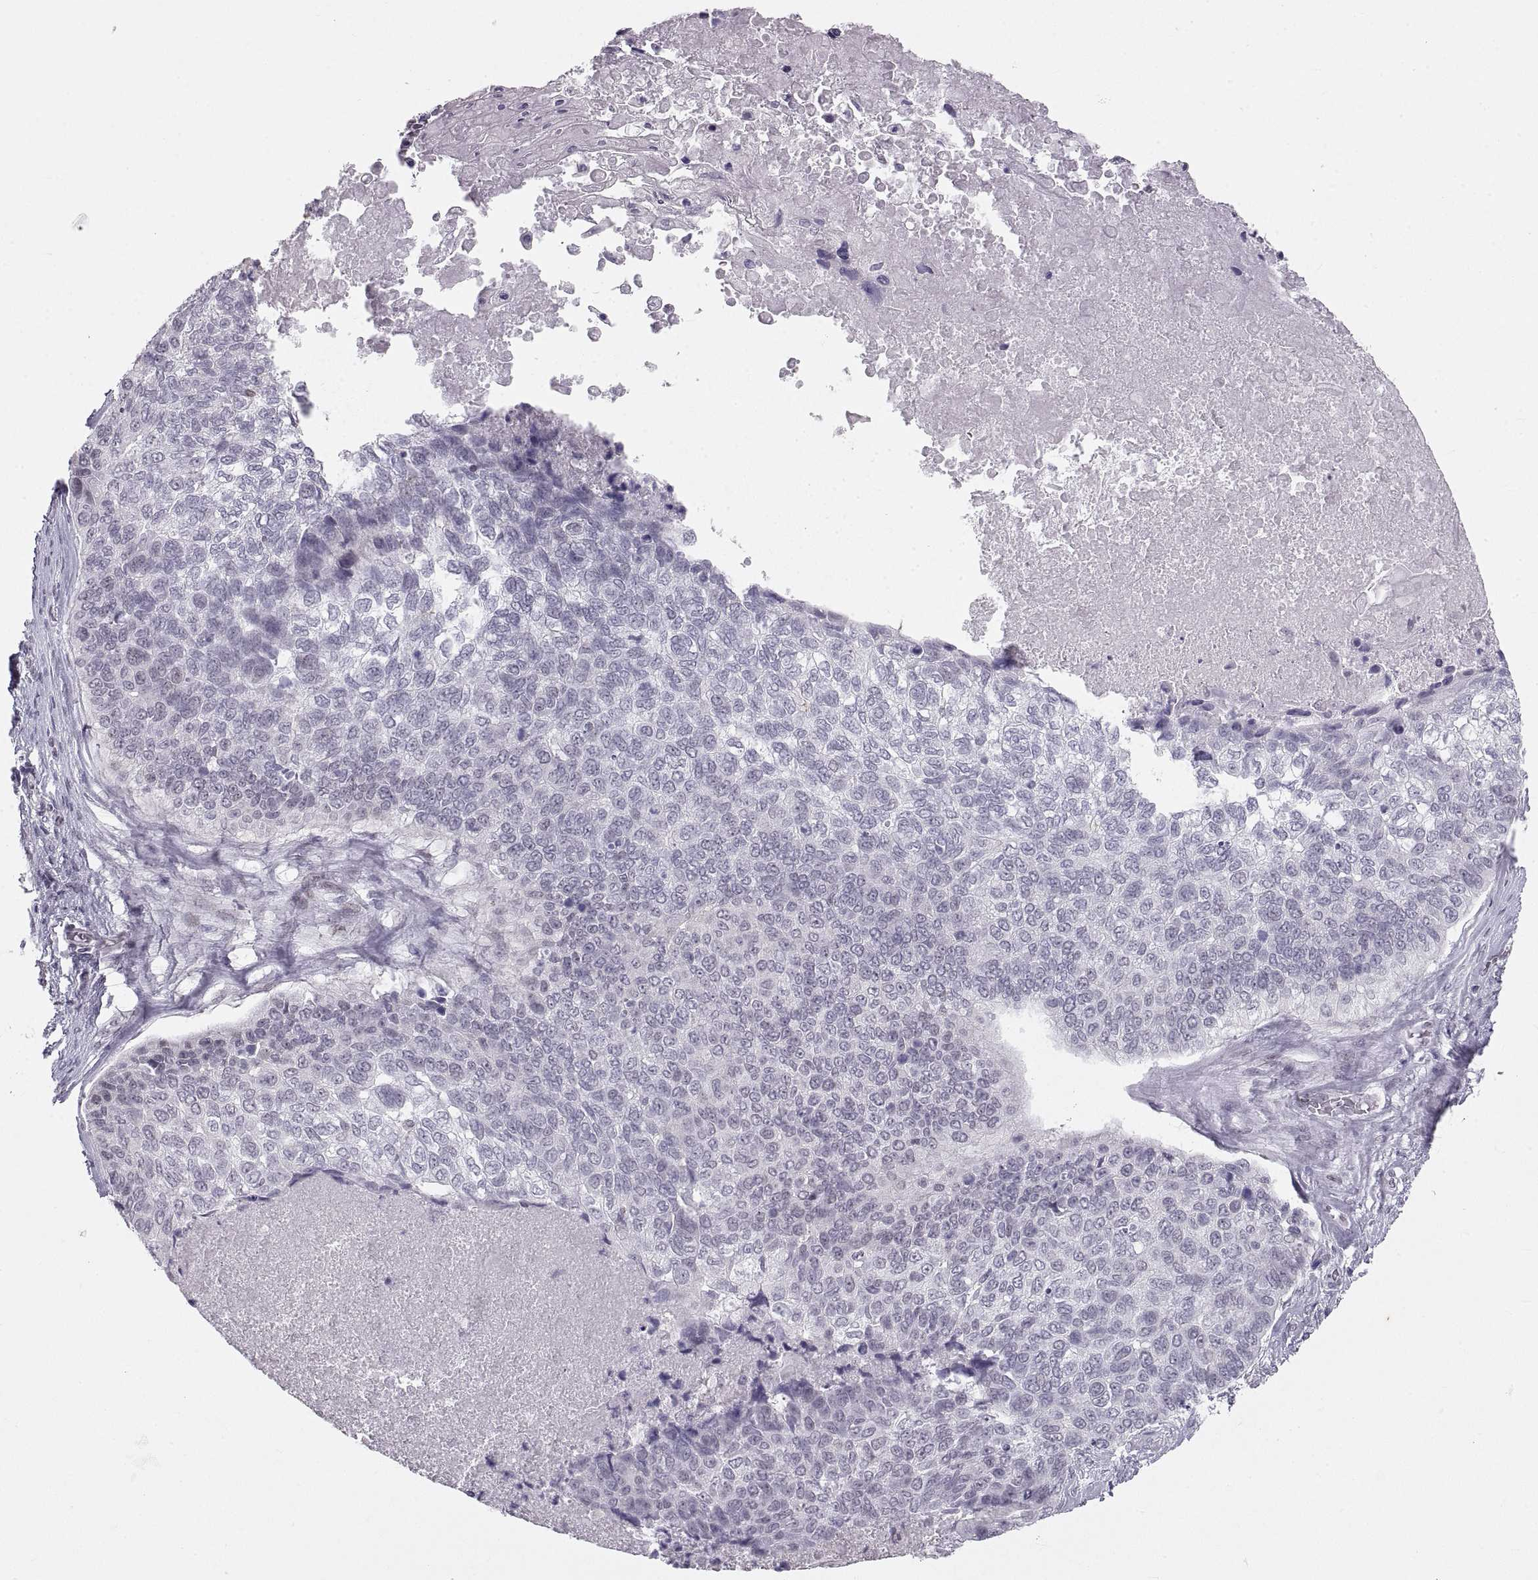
{"staining": {"intensity": "negative", "quantity": "none", "location": "none"}, "tissue": "lung cancer", "cell_type": "Tumor cells", "image_type": "cancer", "snomed": [{"axis": "morphology", "description": "Squamous cell carcinoma, NOS"}, {"axis": "topography", "description": "Lung"}], "caption": "Tumor cells are negative for brown protein staining in lung cancer (squamous cell carcinoma).", "gene": "NANOS3", "patient": {"sex": "male", "age": 69}}